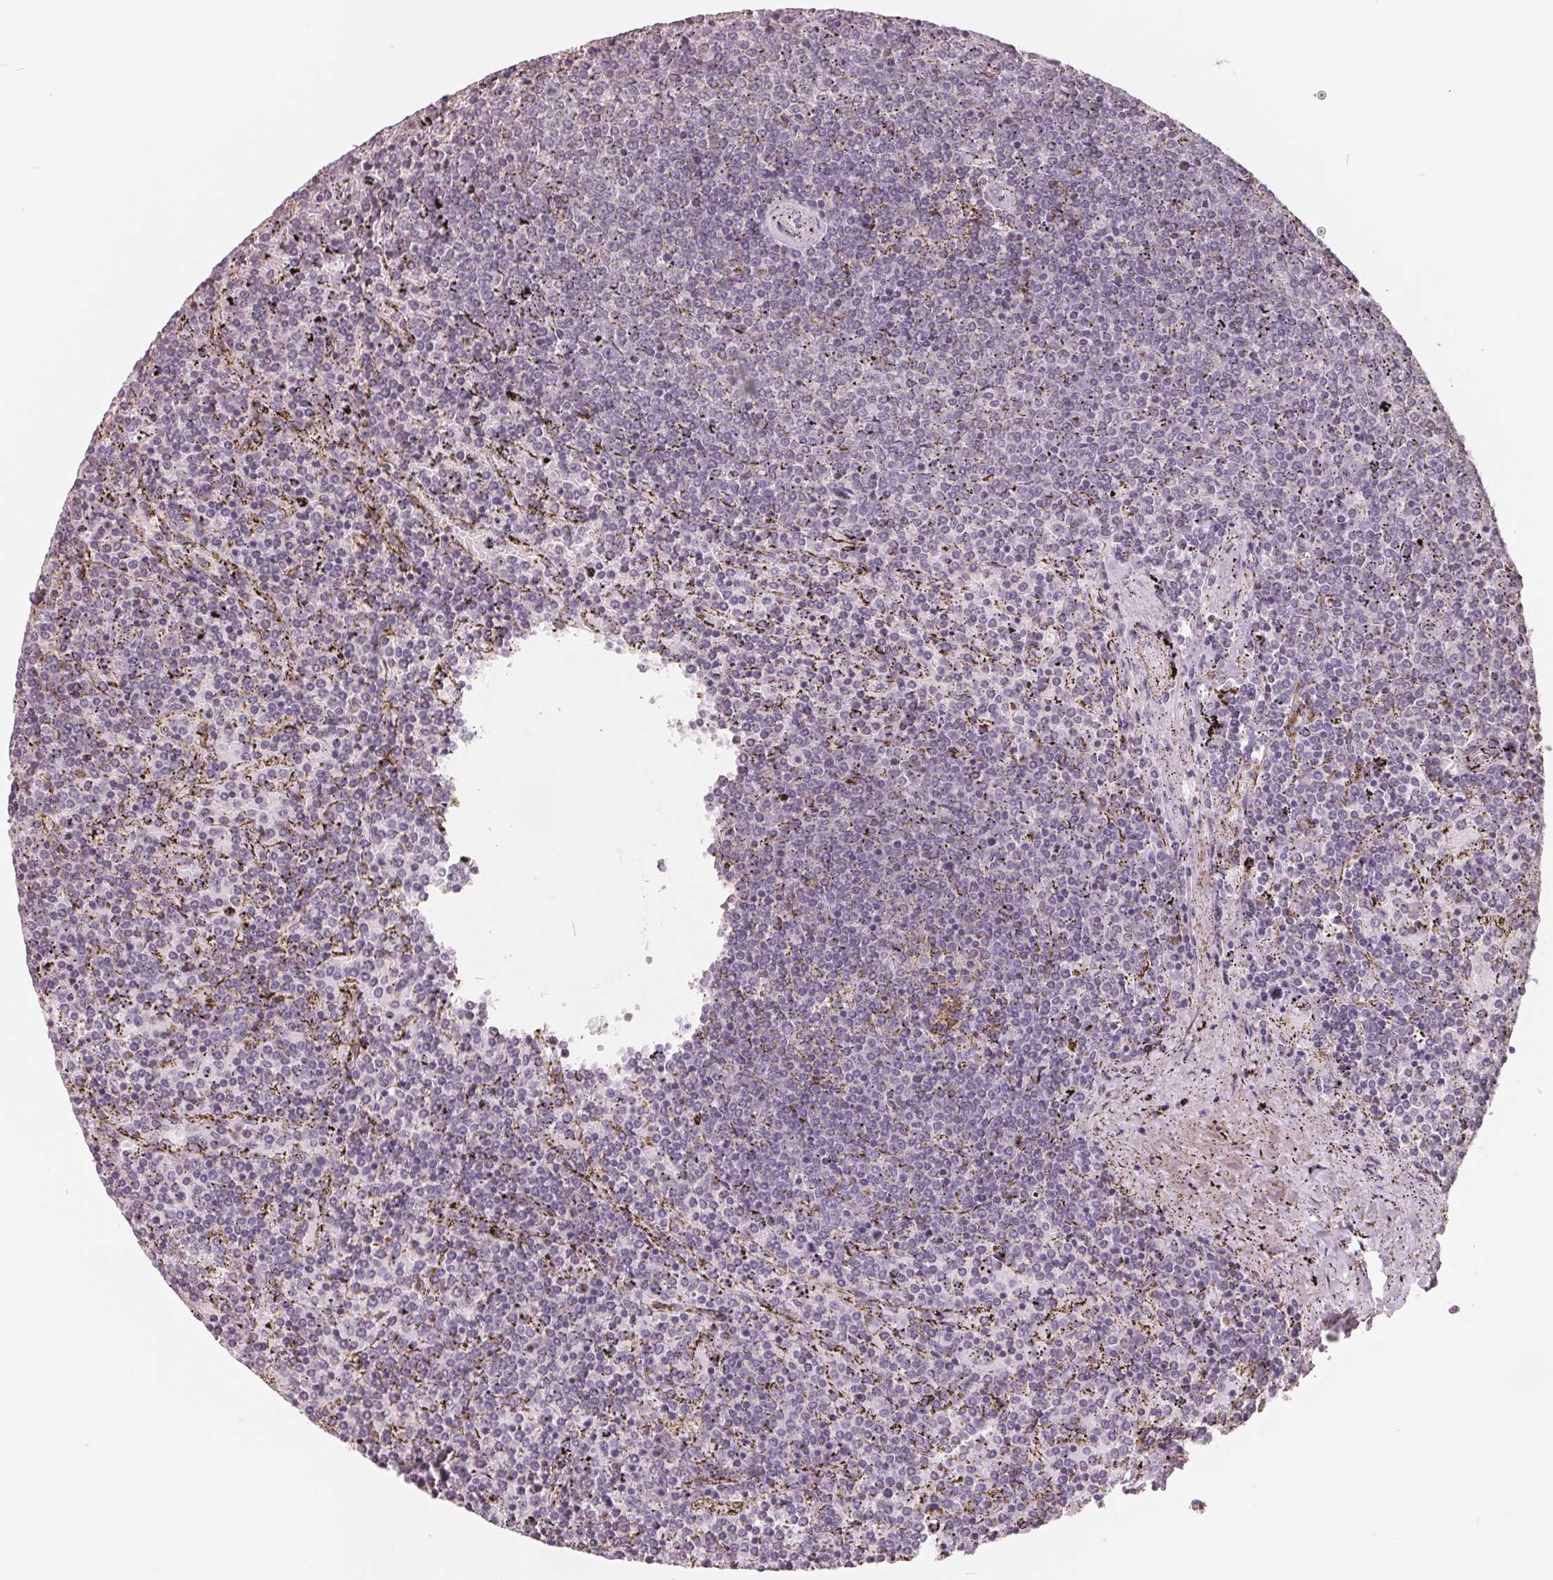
{"staining": {"intensity": "negative", "quantity": "none", "location": "none"}, "tissue": "lymphoma", "cell_type": "Tumor cells", "image_type": "cancer", "snomed": [{"axis": "morphology", "description": "Malignant lymphoma, non-Hodgkin's type, Low grade"}, {"axis": "topography", "description": "Spleen"}], "caption": "This is an immunohistochemistry (IHC) photomicrograph of lymphoma. There is no positivity in tumor cells.", "gene": "FTCD", "patient": {"sex": "female", "age": 77}}